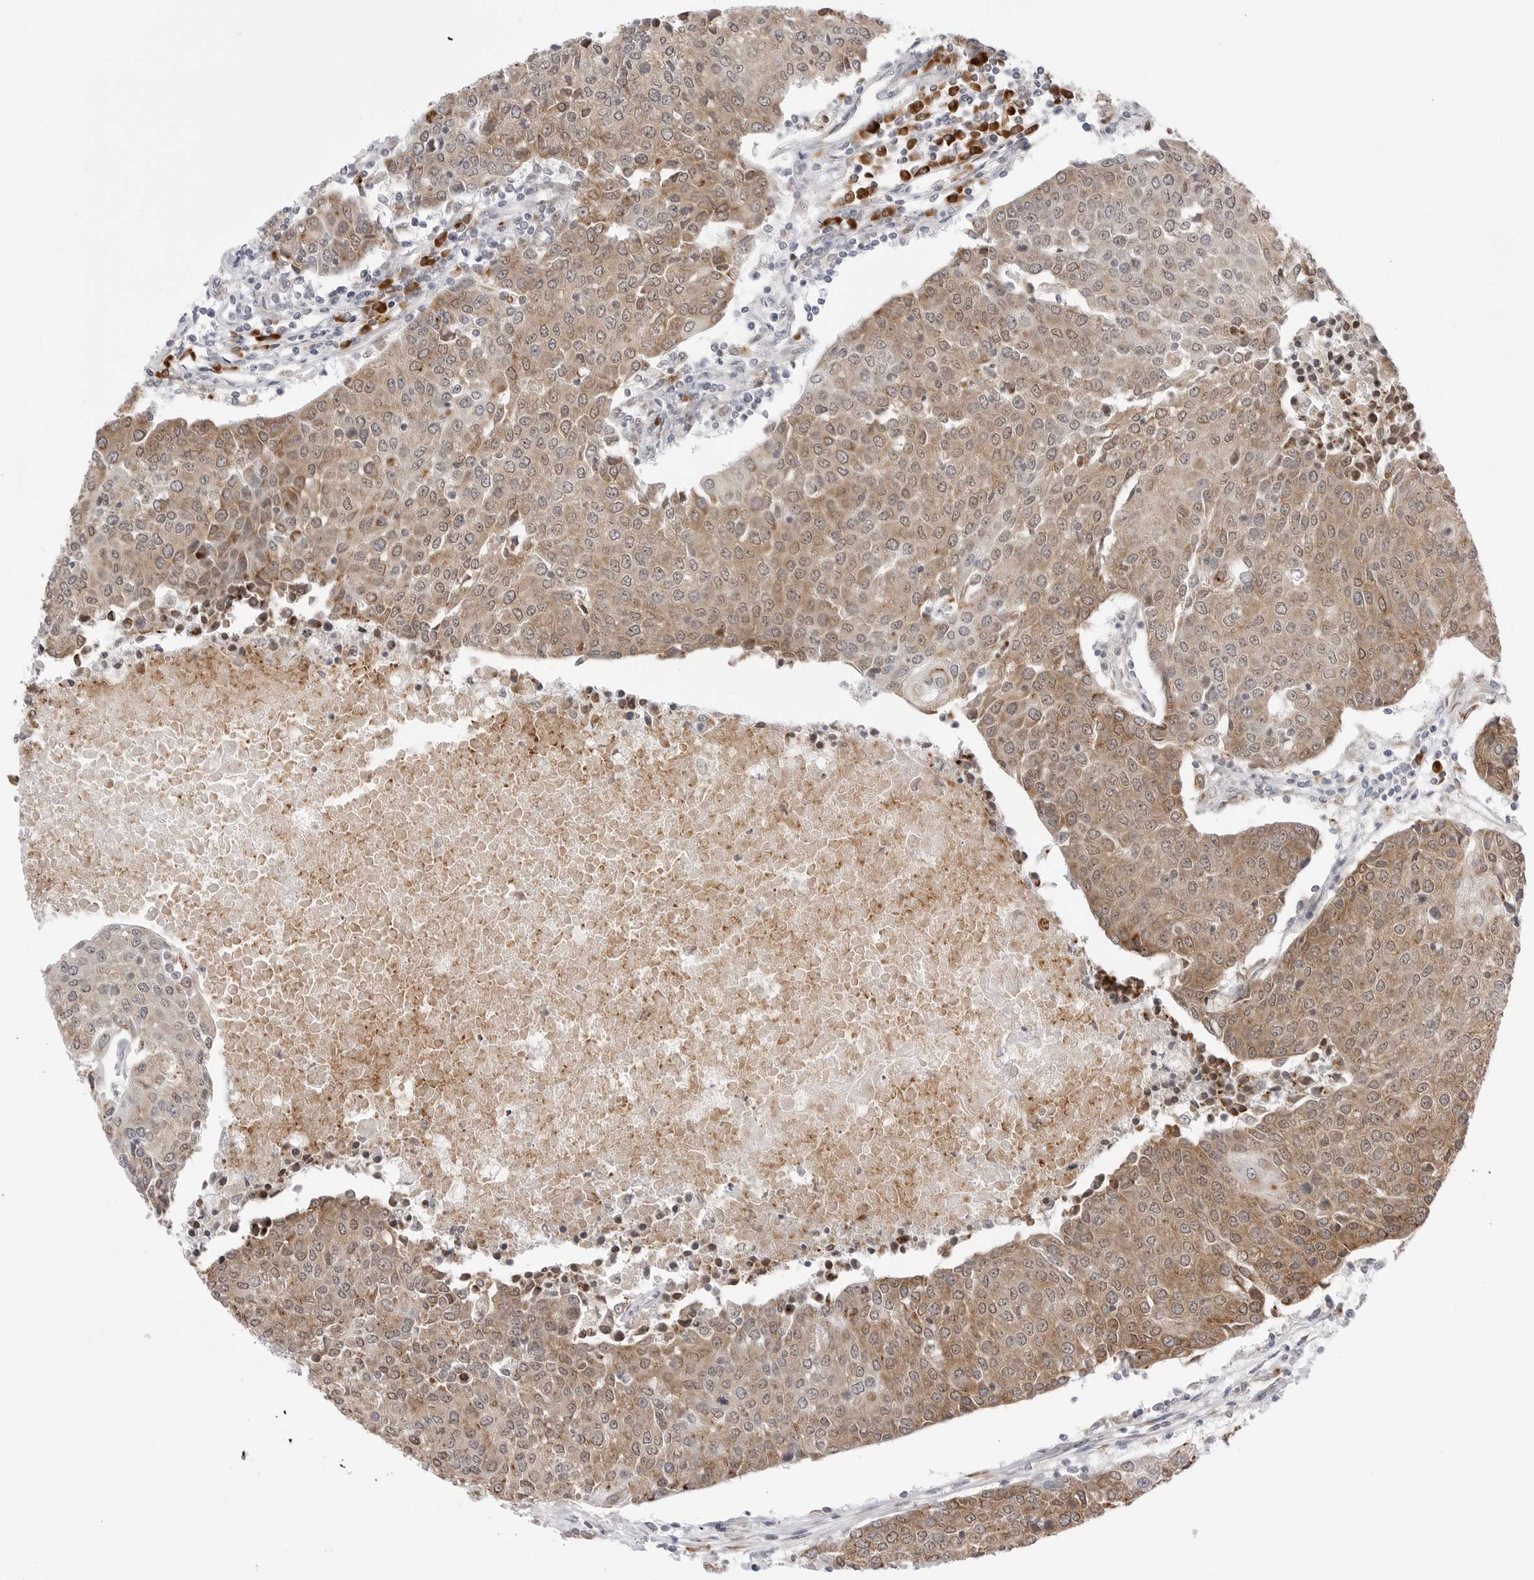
{"staining": {"intensity": "moderate", "quantity": ">75%", "location": "cytoplasmic/membranous"}, "tissue": "urothelial cancer", "cell_type": "Tumor cells", "image_type": "cancer", "snomed": [{"axis": "morphology", "description": "Urothelial carcinoma, High grade"}, {"axis": "topography", "description": "Urinary bladder"}], "caption": "Protein analysis of urothelial cancer tissue displays moderate cytoplasmic/membranous staining in about >75% of tumor cells.", "gene": "RPN1", "patient": {"sex": "female", "age": 85}}